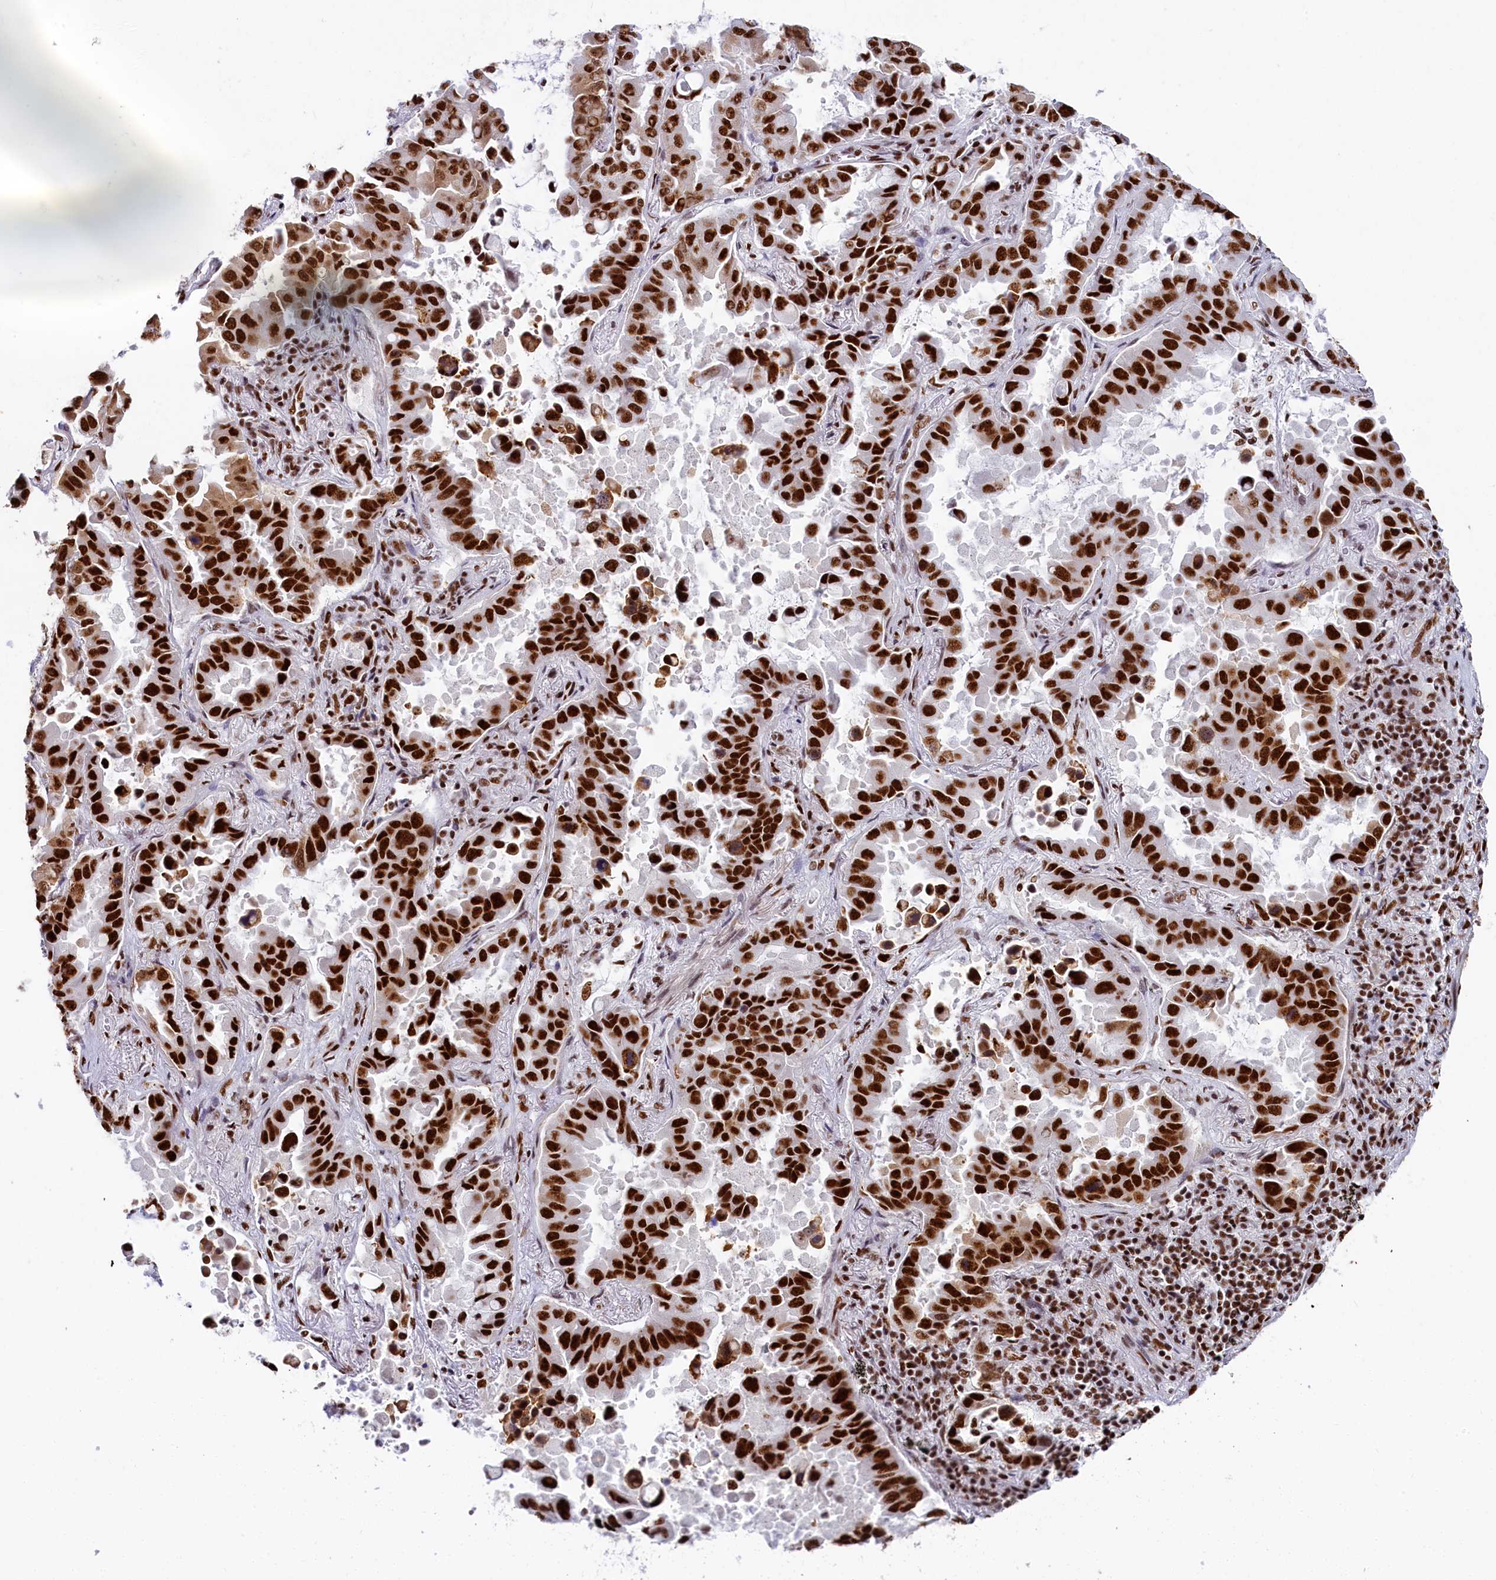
{"staining": {"intensity": "strong", "quantity": ">75%", "location": "nuclear"}, "tissue": "lung cancer", "cell_type": "Tumor cells", "image_type": "cancer", "snomed": [{"axis": "morphology", "description": "Adenocarcinoma, NOS"}, {"axis": "topography", "description": "Lung"}], "caption": "Immunohistochemical staining of adenocarcinoma (lung) displays strong nuclear protein positivity in approximately >75% of tumor cells.", "gene": "SNRNP70", "patient": {"sex": "male", "age": 64}}